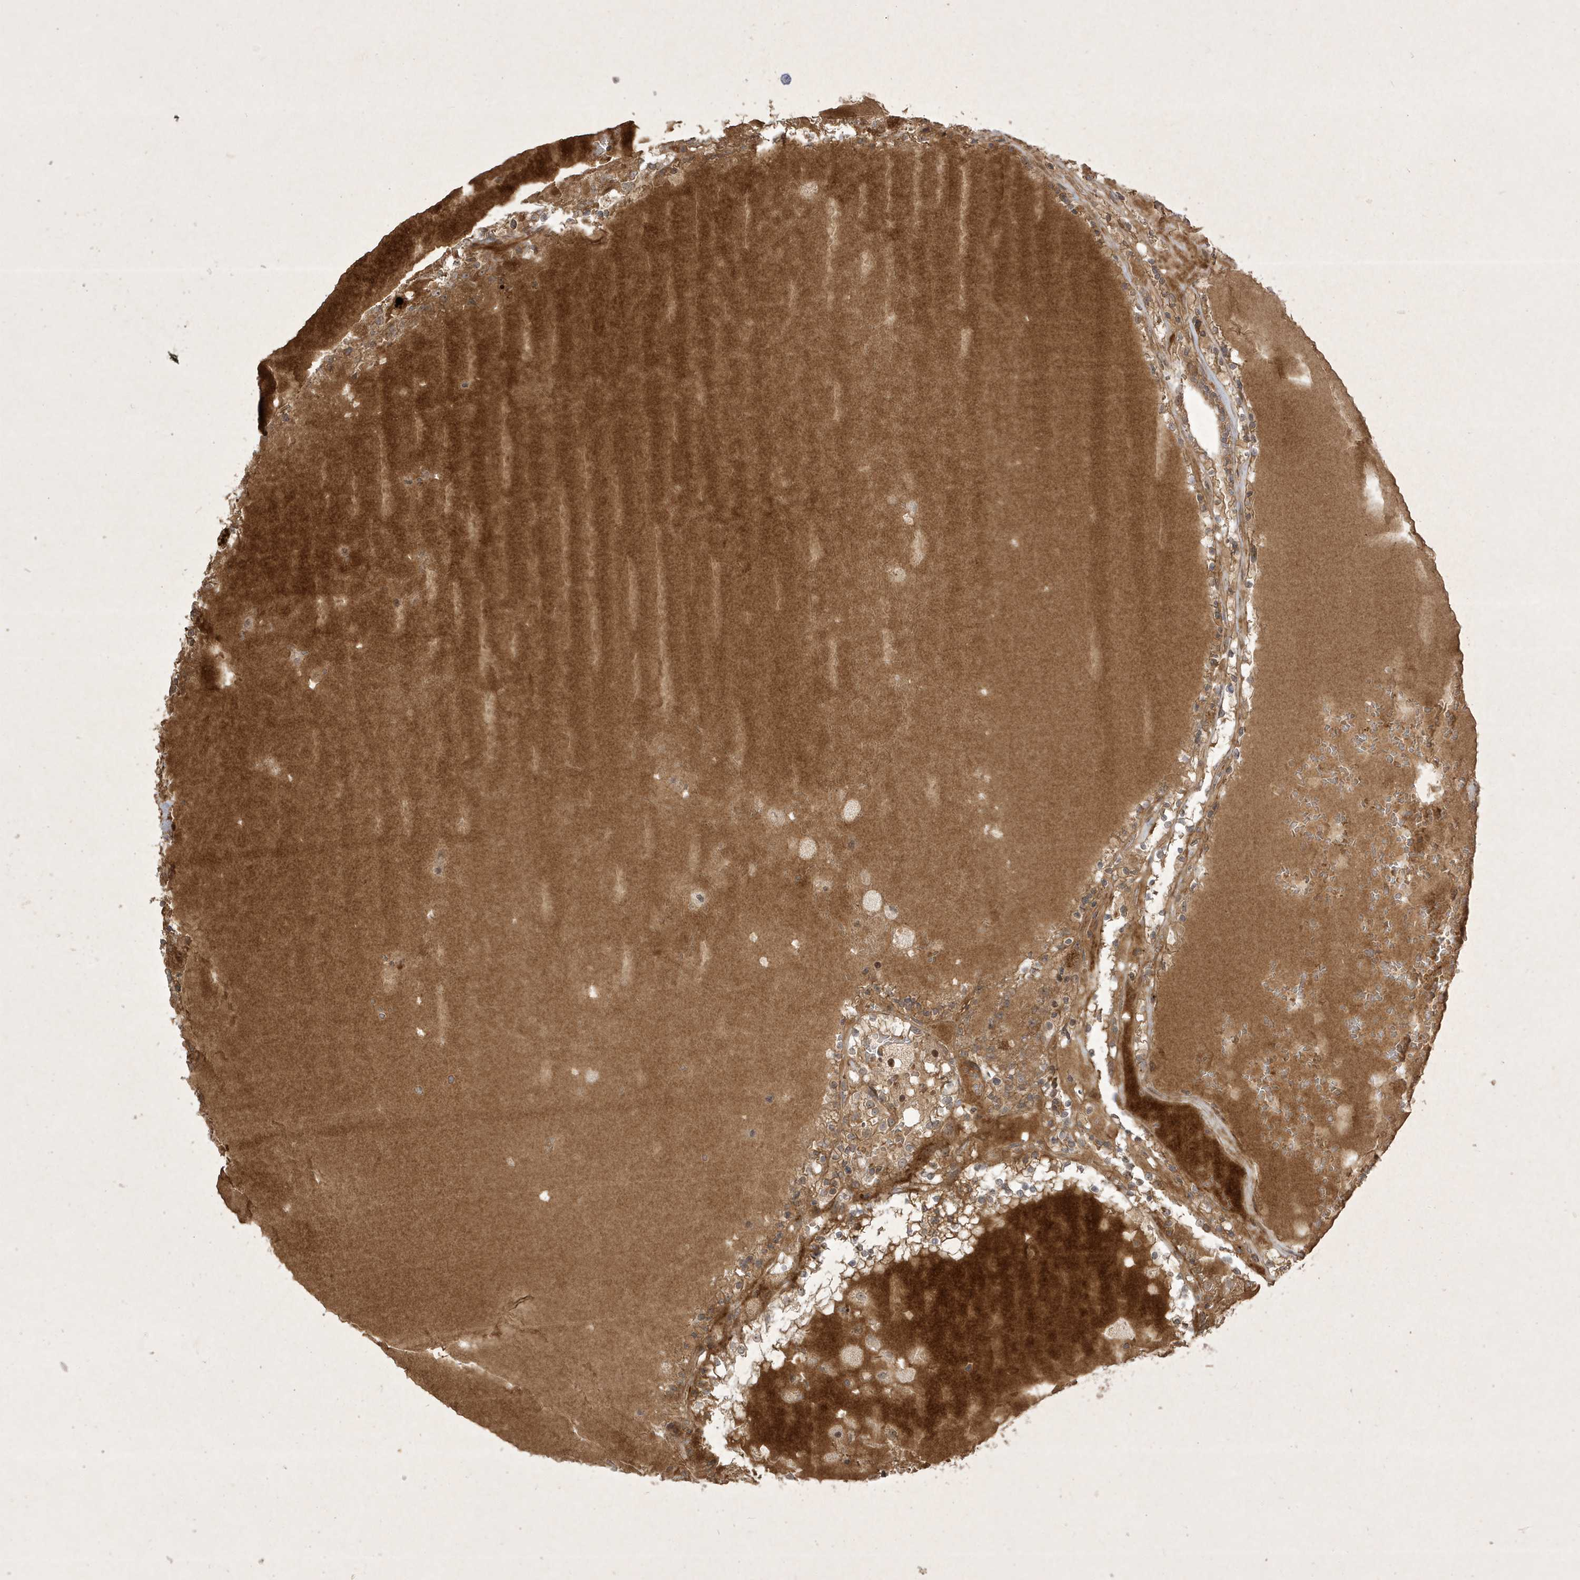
{"staining": {"intensity": "moderate", "quantity": ">75%", "location": "cytoplasmic/membranous"}, "tissue": "renal cancer", "cell_type": "Tumor cells", "image_type": "cancer", "snomed": [{"axis": "morphology", "description": "Adenocarcinoma, NOS"}, {"axis": "topography", "description": "Kidney"}], "caption": "Human renal adenocarcinoma stained with a brown dye exhibits moderate cytoplasmic/membranous positive staining in about >75% of tumor cells.", "gene": "FAM83C", "patient": {"sex": "female", "age": 56}}